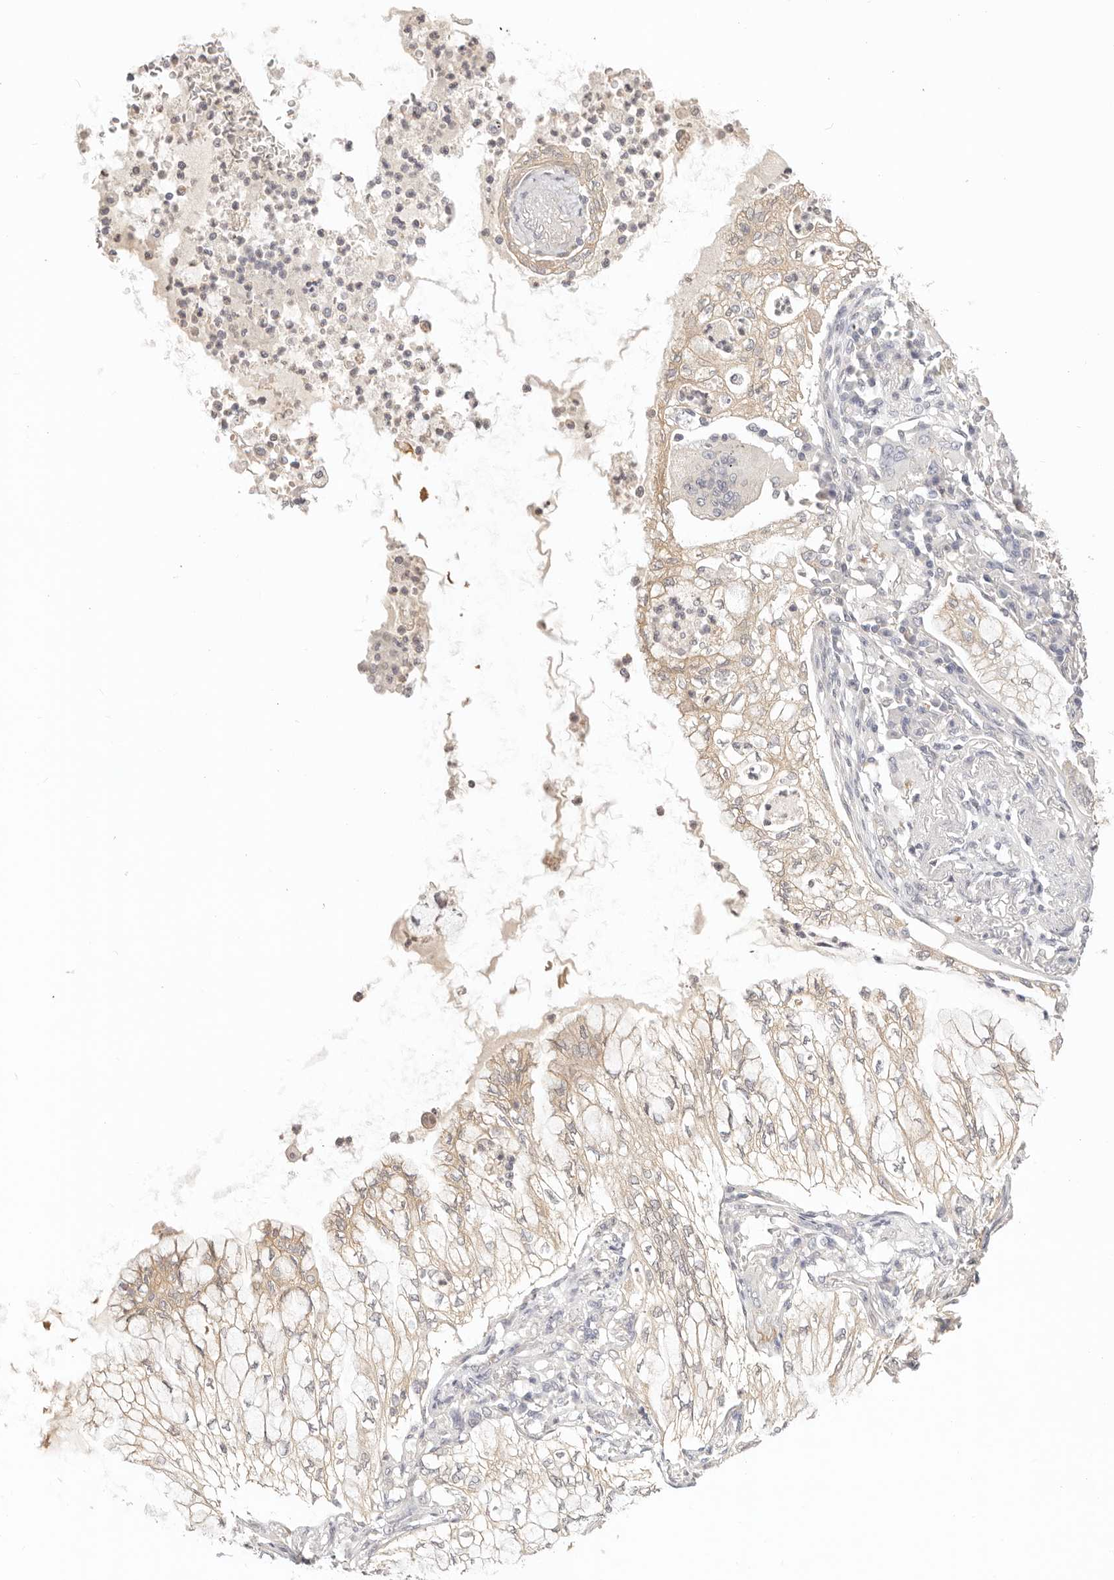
{"staining": {"intensity": "weak", "quantity": ">75%", "location": "cytoplasmic/membranous"}, "tissue": "lung cancer", "cell_type": "Tumor cells", "image_type": "cancer", "snomed": [{"axis": "morphology", "description": "Adenocarcinoma, NOS"}, {"axis": "topography", "description": "Lung"}], "caption": "Tumor cells display low levels of weak cytoplasmic/membranous positivity in approximately >75% of cells in human lung cancer (adenocarcinoma).", "gene": "GGPS1", "patient": {"sex": "female", "age": 70}}